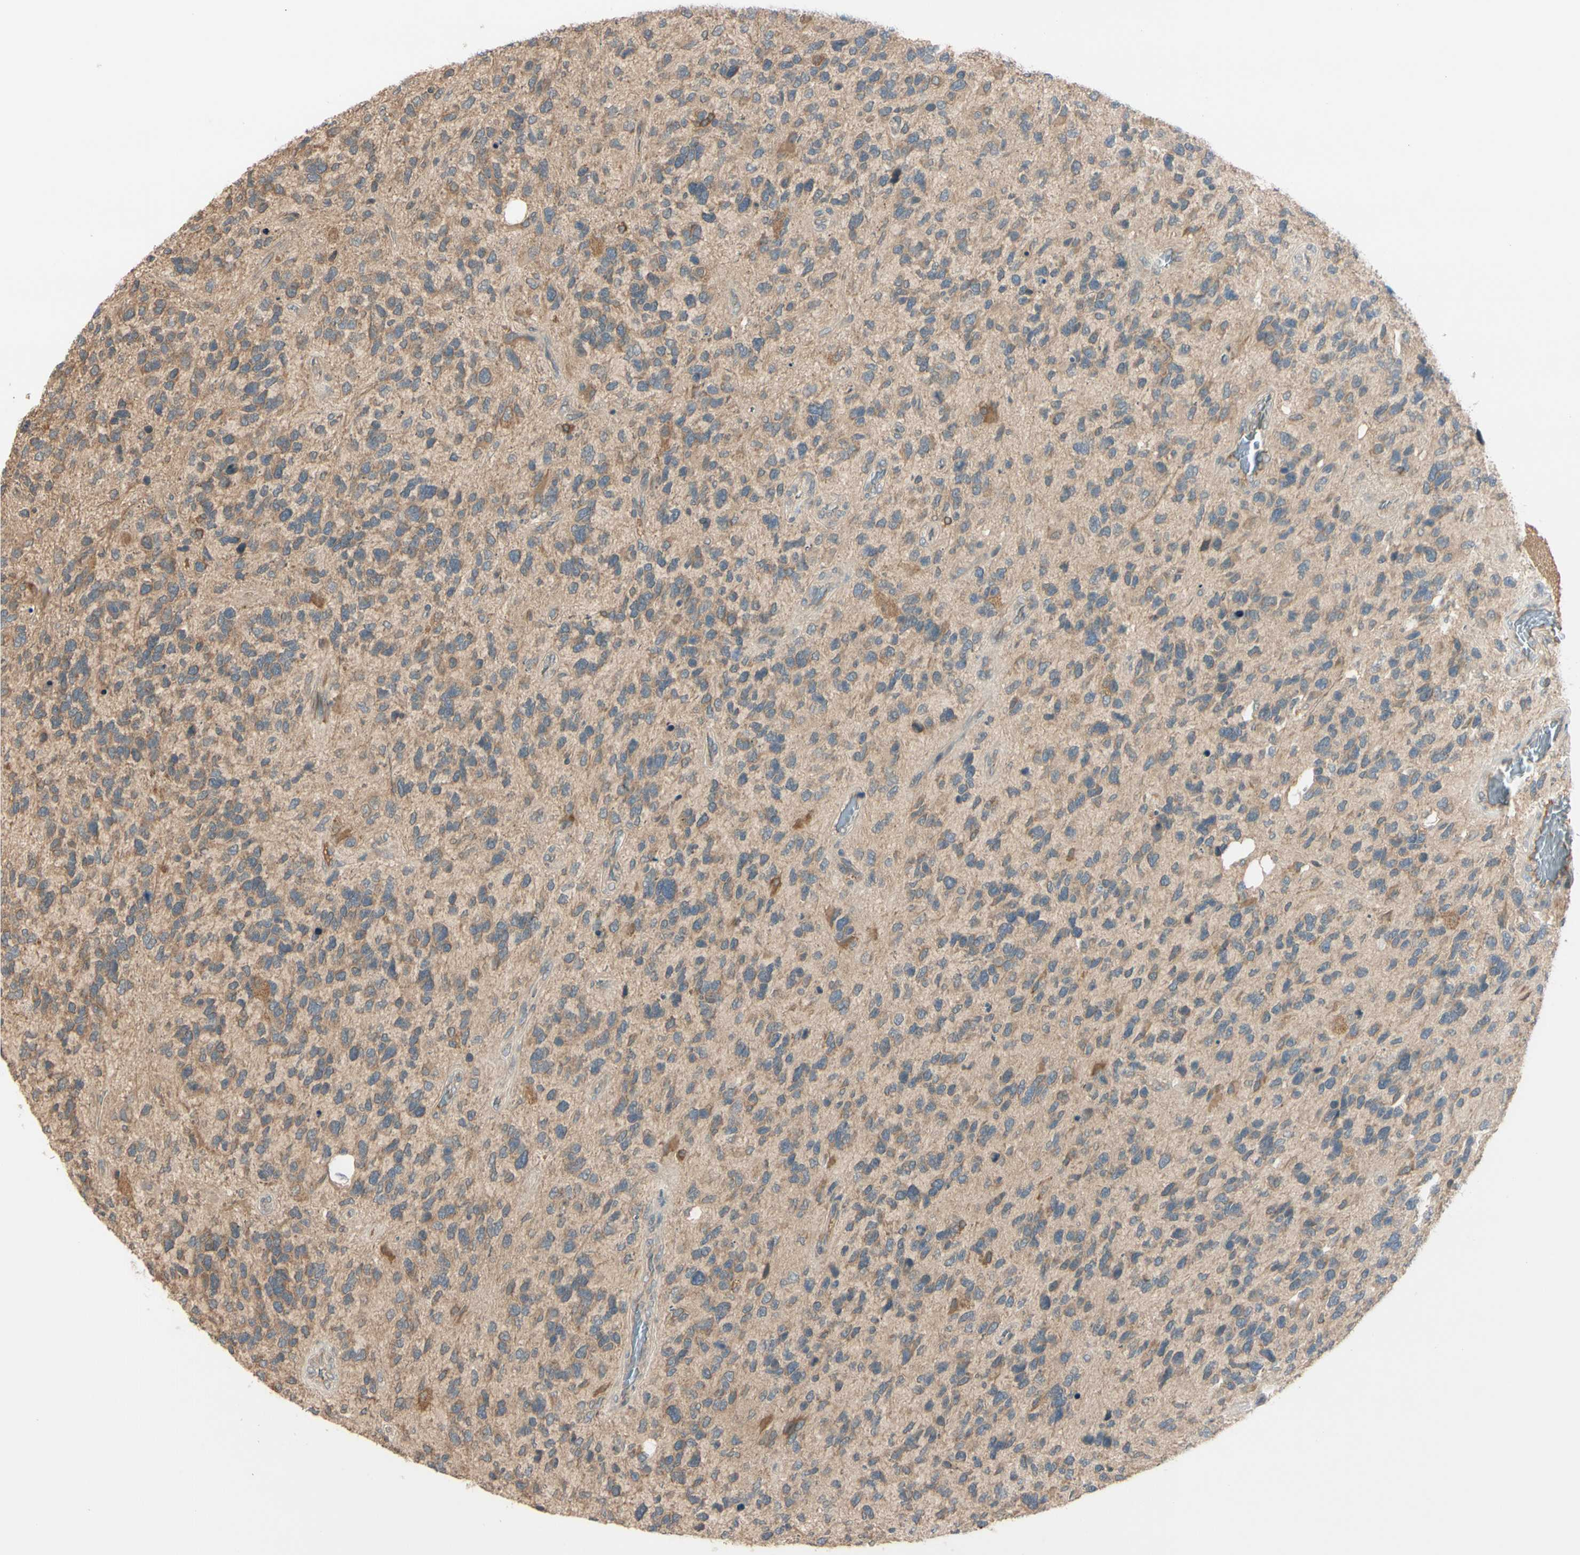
{"staining": {"intensity": "weak", "quantity": "25%-75%", "location": "cytoplasmic/membranous"}, "tissue": "glioma", "cell_type": "Tumor cells", "image_type": "cancer", "snomed": [{"axis": "morphology", "description": "Glioma, malignant, High grade"}, {"axis": "topography", "description": "Brain"}], "caption": "Tumor cells display weak cytoplasmic/membranous positivity in approximately 25%-75% of cells in glioma.", "gene": "FGF10", "patient": {"sex": "female", "age": 58}}